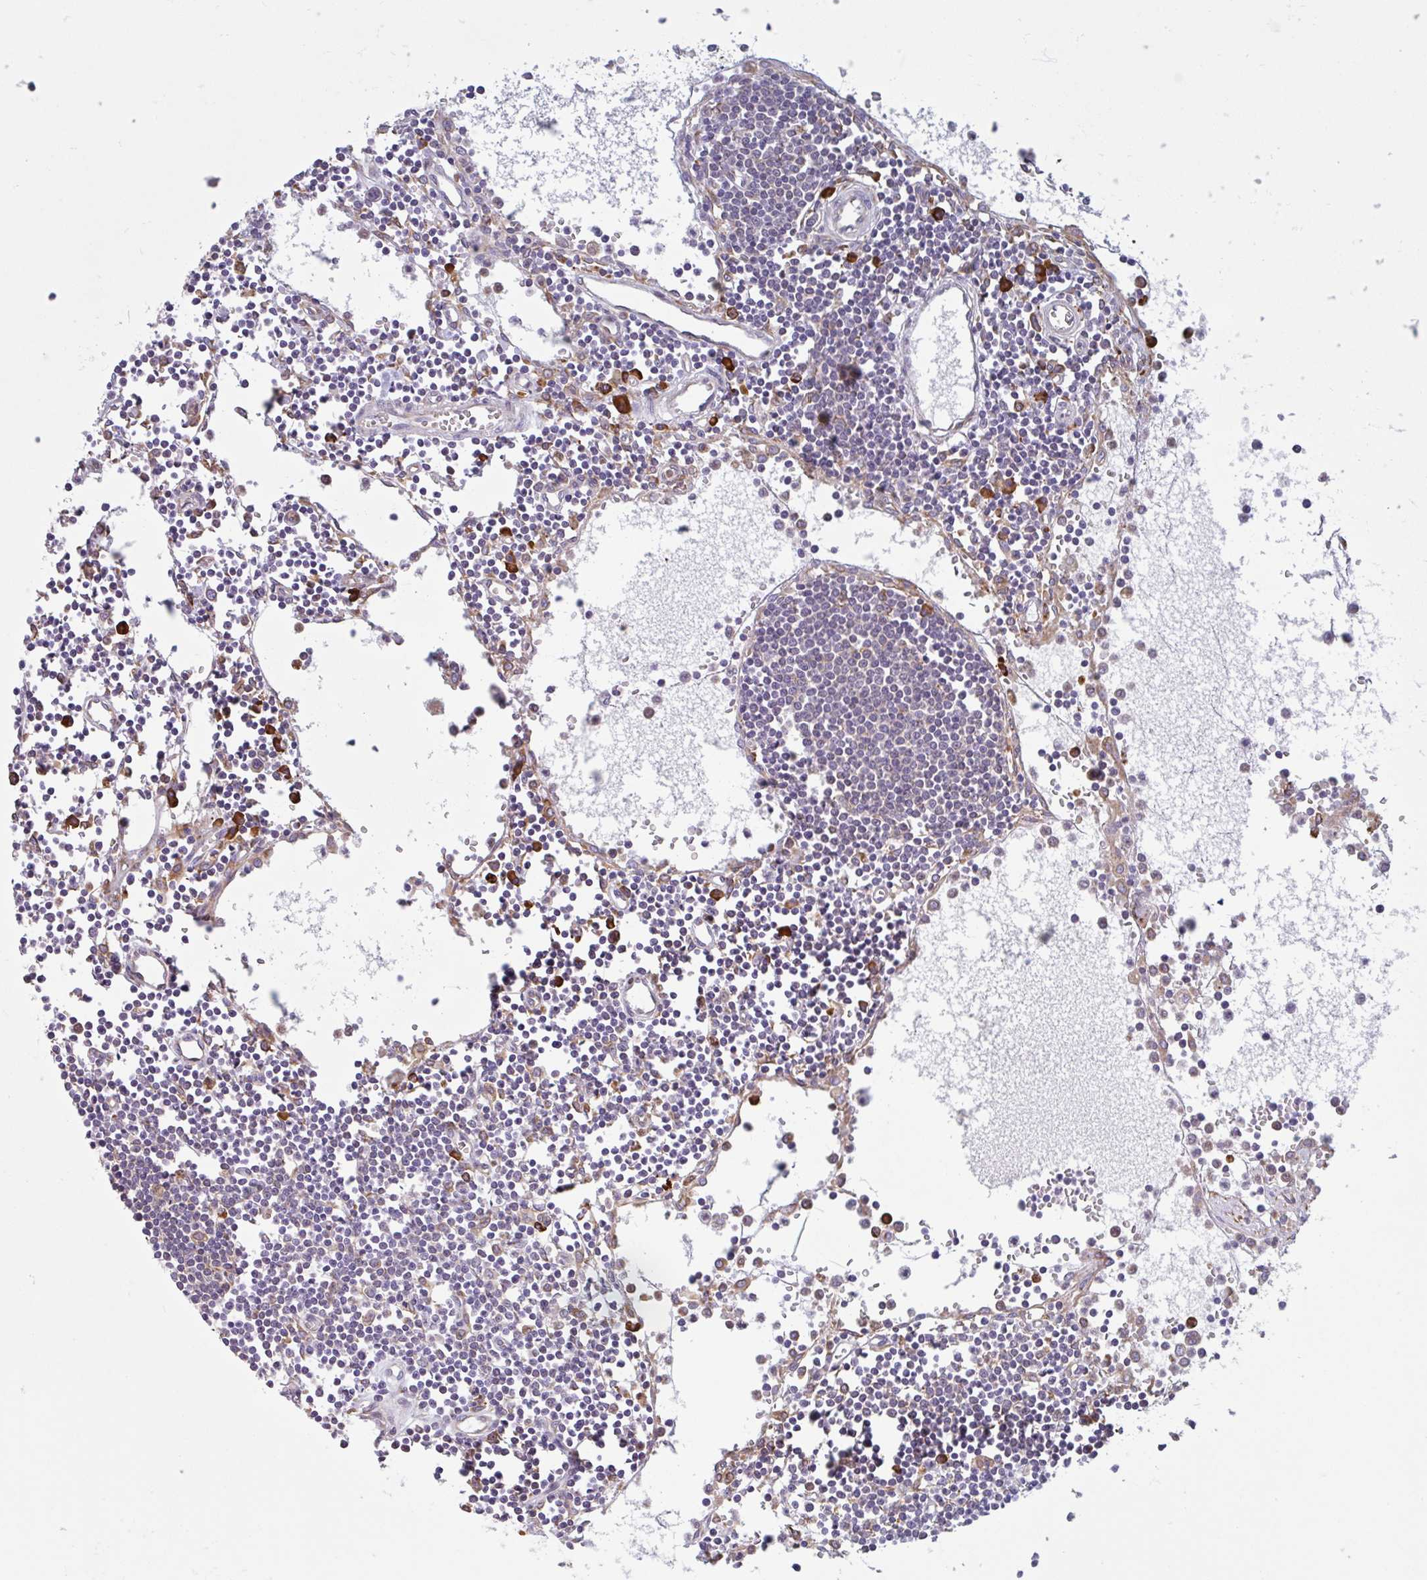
{"staining": {"intensity": "strong", "quantity": "<25%", "location": "cytoplasmic/membranous"}, "tissue": "lymph node", "cell_type": "Germinal center cells", "image_type": "normal", "snomed": [{"axis": "morphology", "description": "Normal tissue, NOS"}, {"axis": "topography", "description": "Lymph node"}], "caption": "Immunohistochemical staining of benign lymph node demonstrates <25% levels of strong cytoplasmic/membranous protein positivity in approximately <25% of germinal center cells. Nuclei are stained in blue.", "gene": "DOK4", "patient": {"sex": "male", "age": 66}}